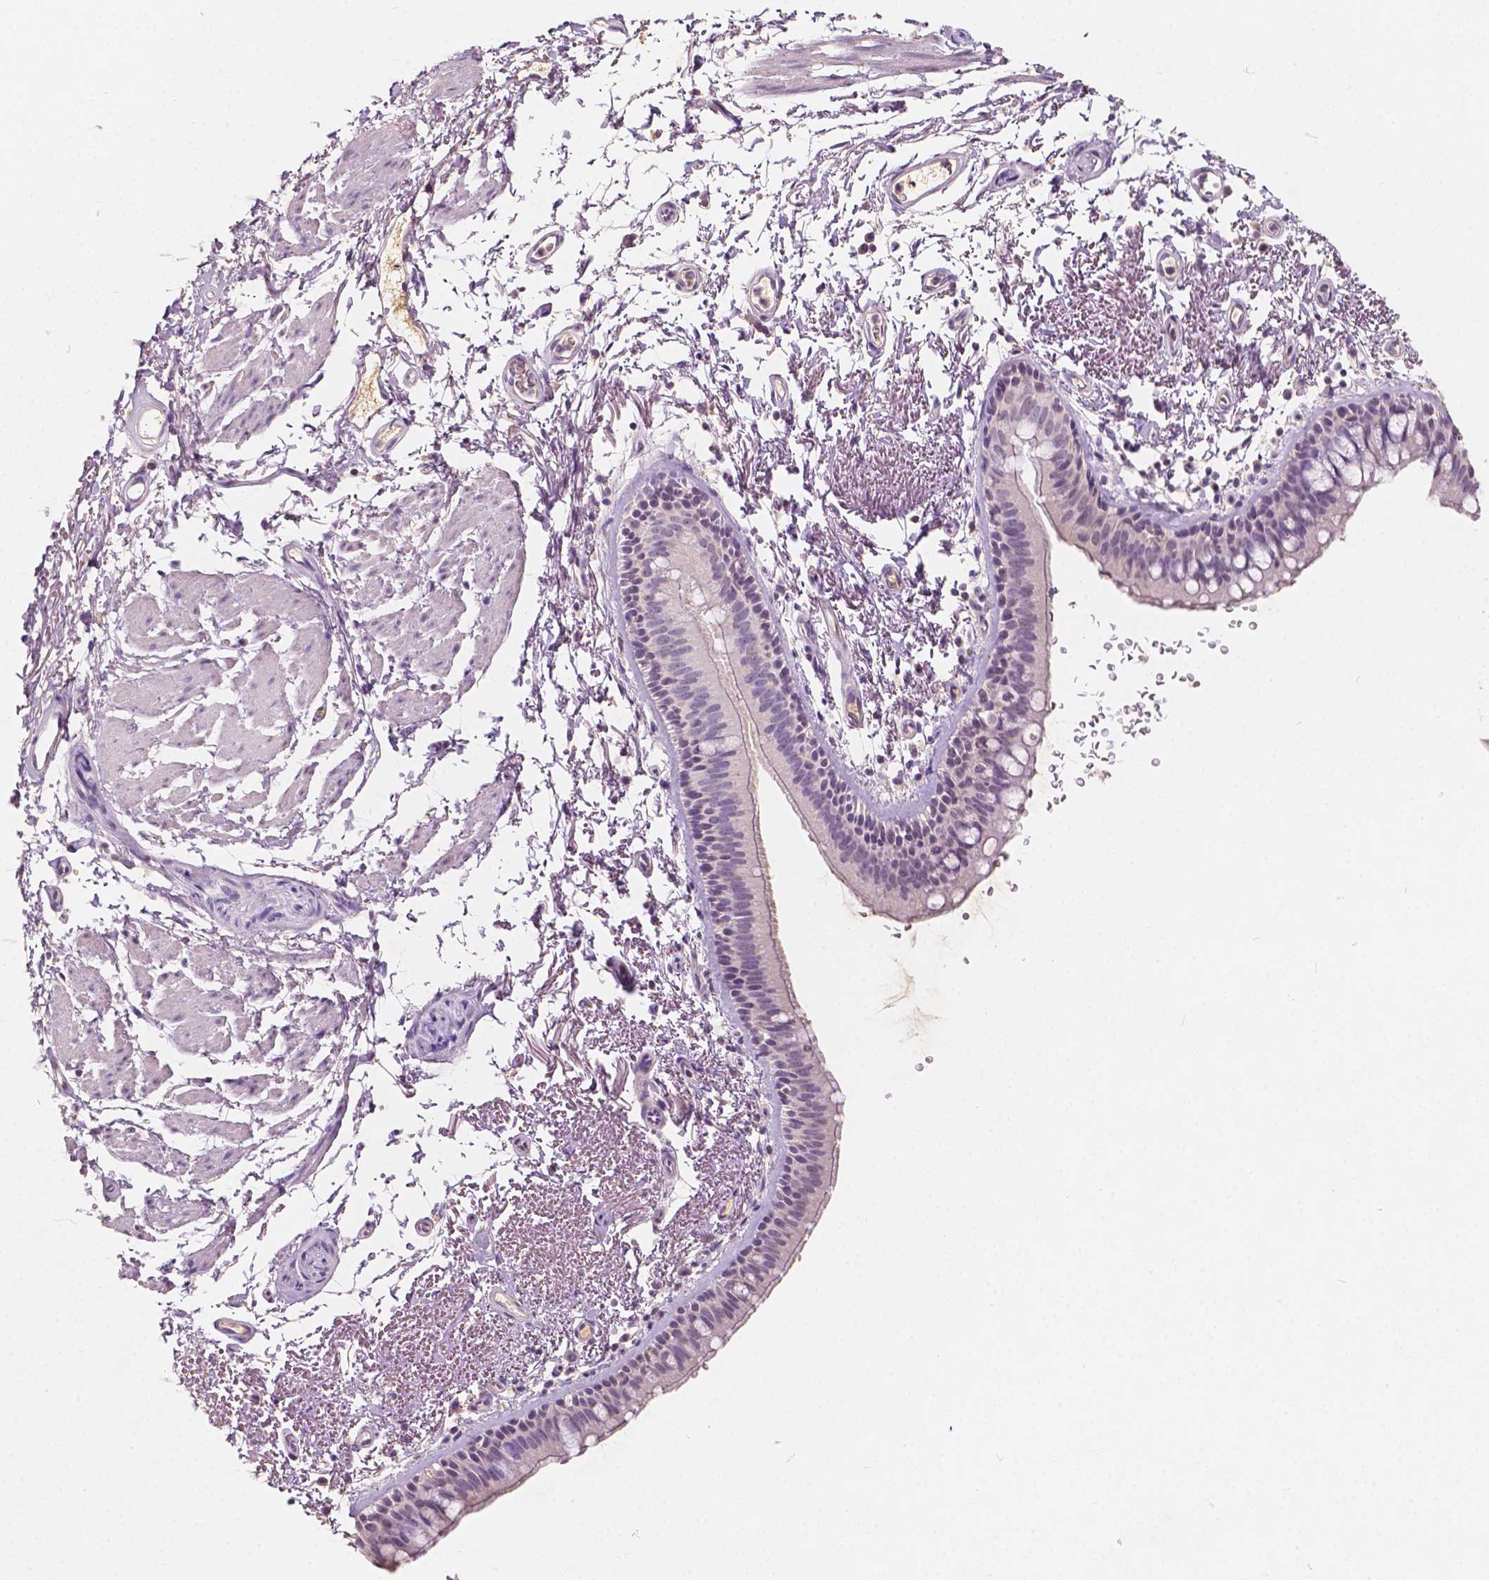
{"staining": {"intensity": "negative", "quantity": "none", "location": "none"}, "tissue": "bronchus", "cell_type": "Respiratory epithelial cells", "image_type": "normal", "snomed": [{"axis": "morphology", "description": "Normal tissue, NOS"}, {"axis": "topography", "description": "Lymph node"}, {"axis": "topography", "description": "Bronchus"}], "caption": "DAB (3,3'-diaminobenzidine) immunohistochemical staining of normal bronchus exhibits no significant expression in respiratory epithelial cells. (DAB (3,3'-diaminobenzidine) immunohistochemistry (IHC) with hematoxylin counter stain).", "gene": "SOX15", "patient": {"sex": "female", "age": 70}}